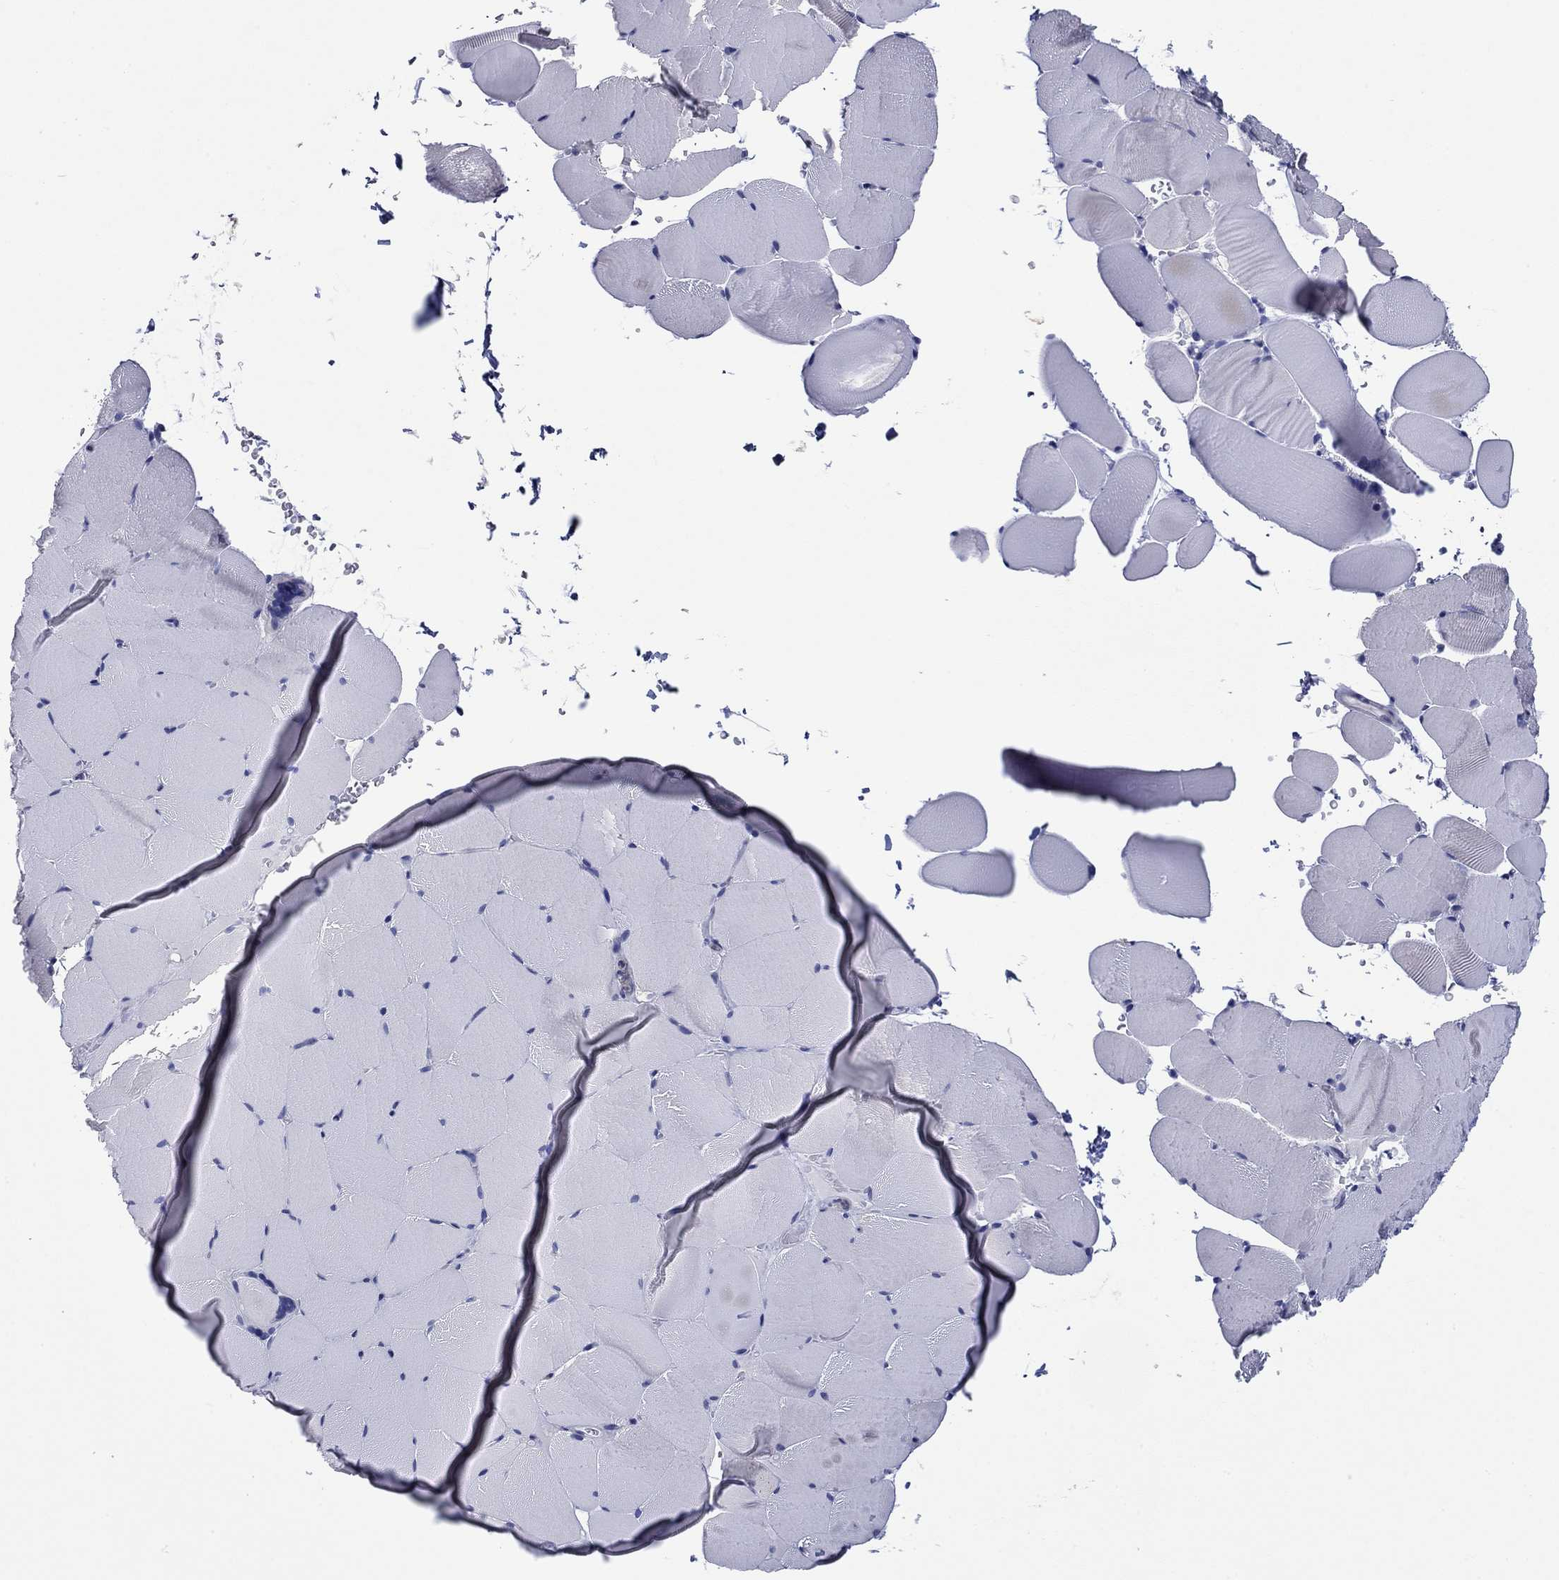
{"staining": {"intensity": "negative", "quantity": "none", "location": "none"}, "tissue": "skeletal muscle", "cell_type": "Myocytes", "image_type": "normal", "snomed": [{"axis": "morphology", "description": "Normal tissue, NOS"}, {"axis": "topography", "description": "Skeletal muscle"}], "caption": "IHC histopathology image of normal skeletal muscle stained for a protein (brown), which demonstrates no staining in myocytes.", "gene": "HDC", "patient": {"sex": "female", "age": 37}}